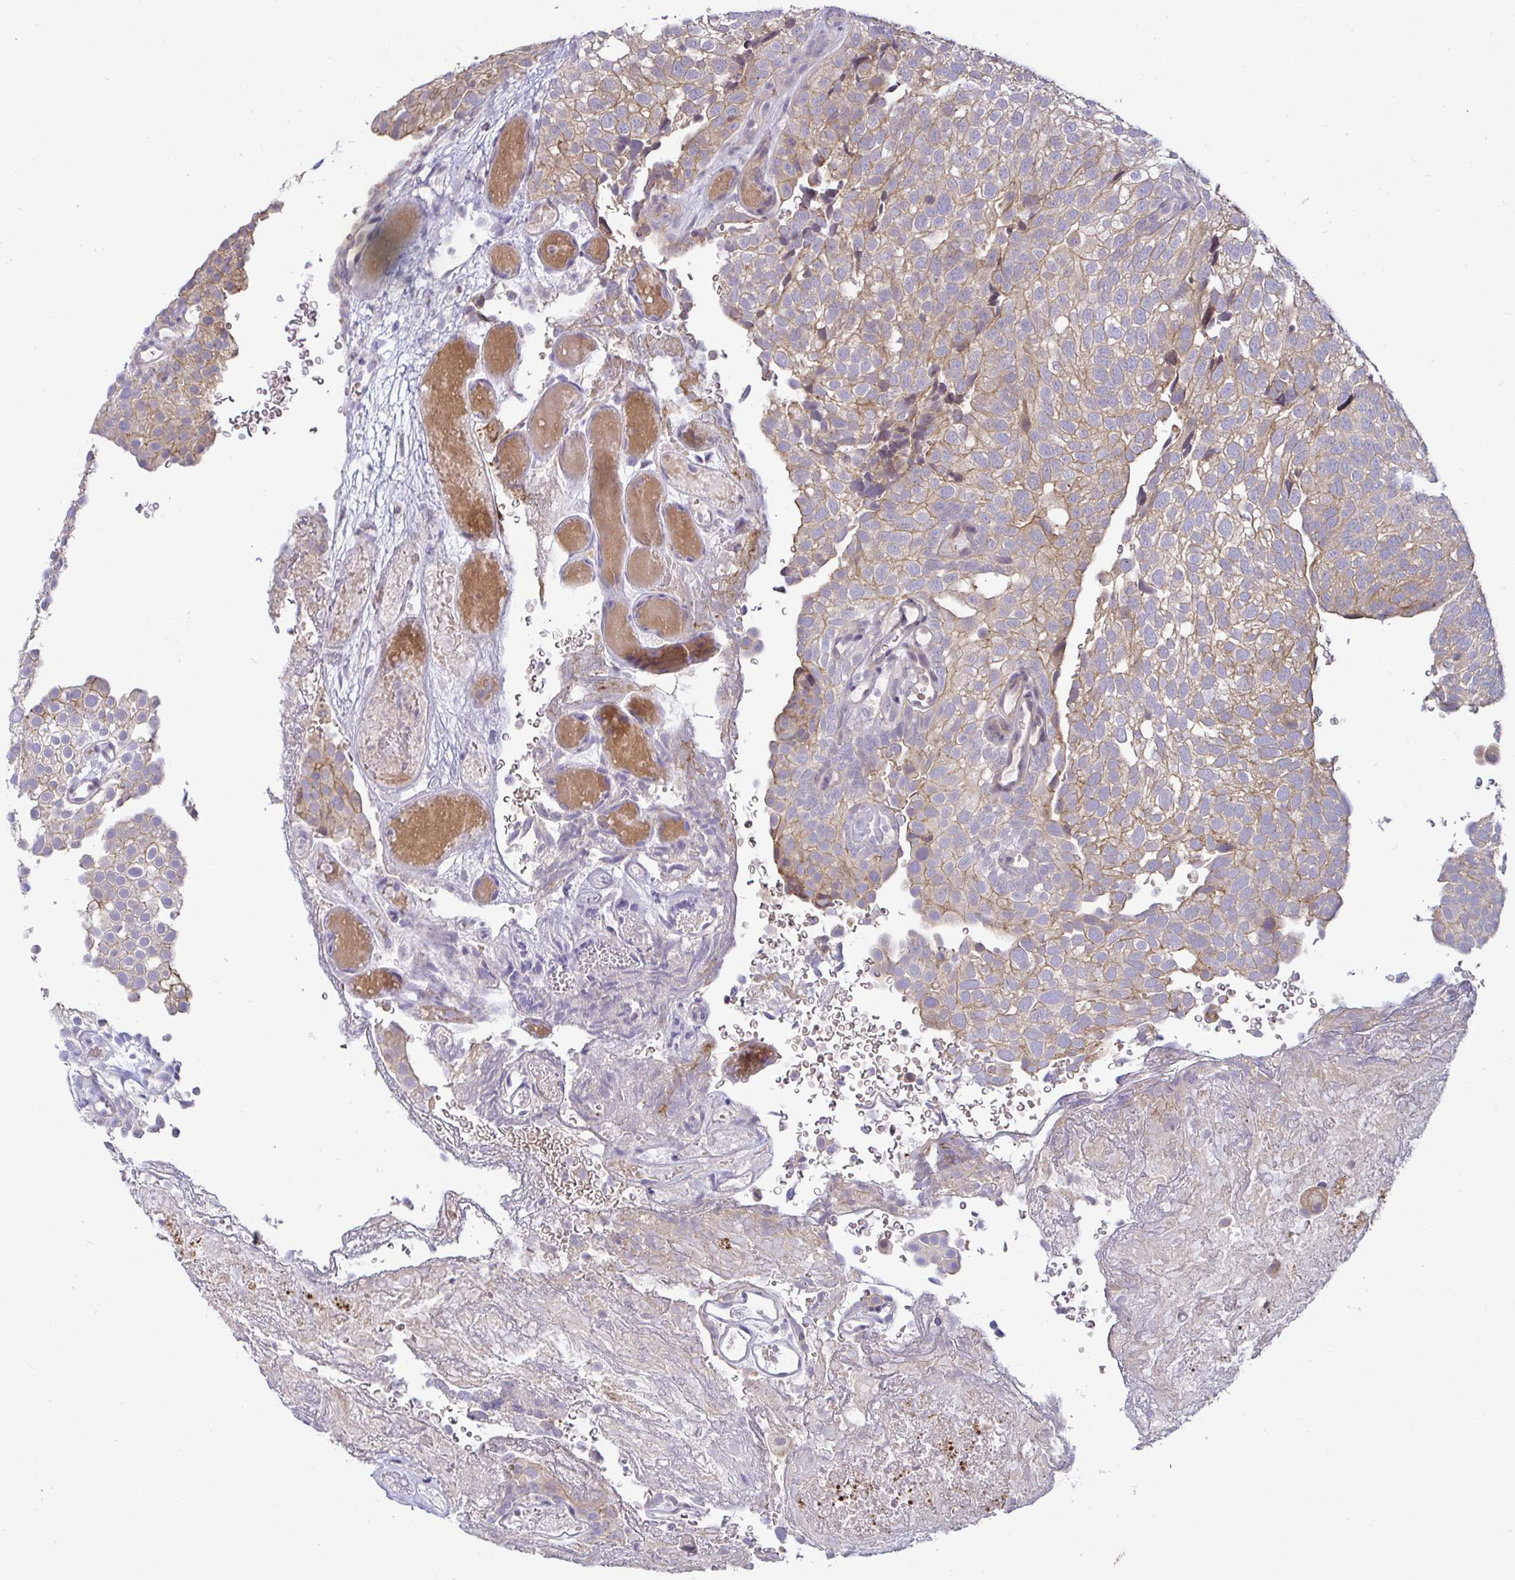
{"staining": {"intensity": "moderate", "quantity": ">75%", "location": "cytoplasmic/membranous"}, "tissue": "urothelial cancer", "cell_type": "Tumor cells", "image_type": "cancer", "snomed": [{"axis": "morphology", "description": "Urothelial carcinoma, Low grade"}, {"axis": "topography", "description": "Urinary bladder"}], "caption": "This micrograph demonstrates urothelial cancer stained with immunohistochemistry to label a protein in brown. The cytoplasmic/membranous of tumor cells show moderate positivity for the protein. Nuclei are counter-stained blue.", "gene": "GSTM1", "patient": {"sex": "male", "age": 78}}